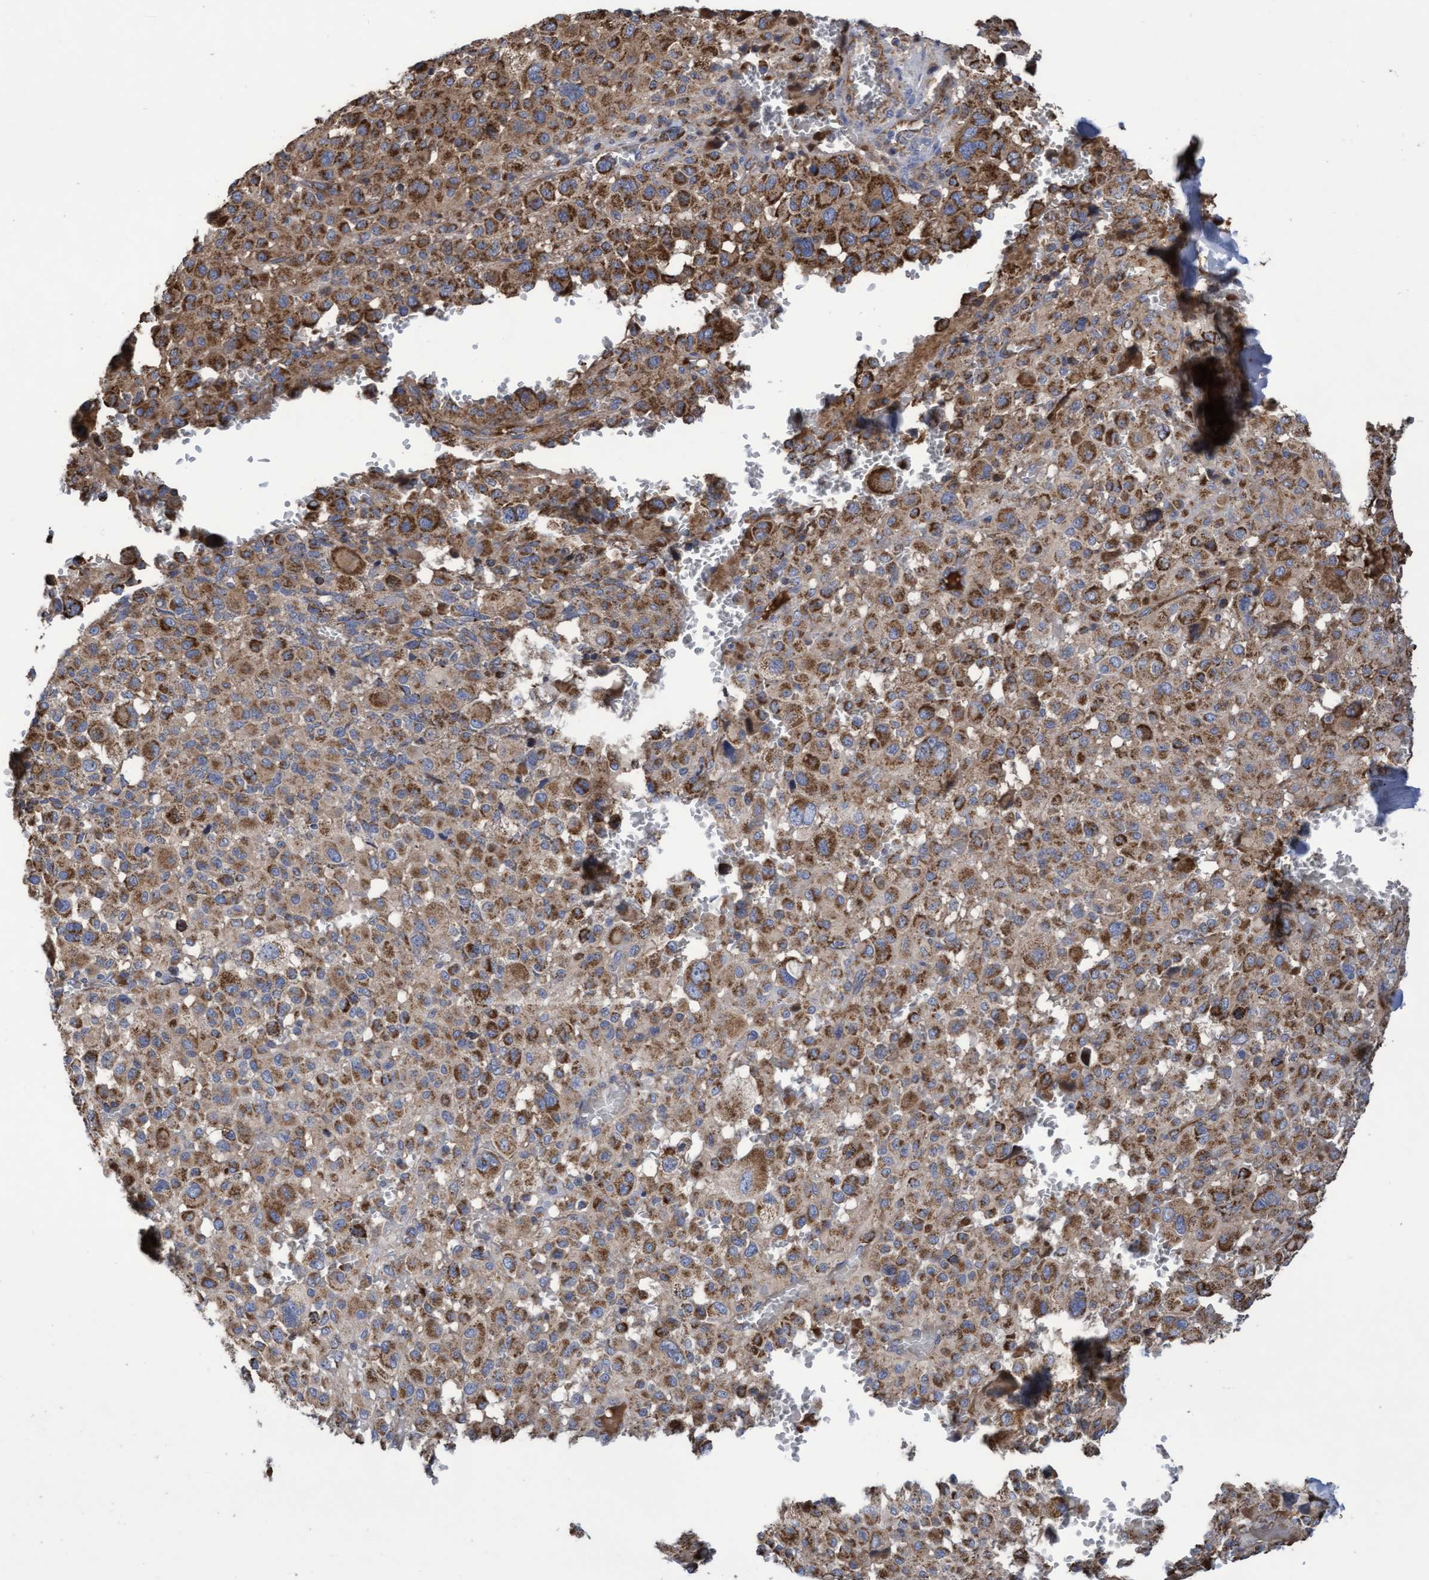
{"staining": {"intensity": "strong", "quantity": ">75%", "location": "cytoplasmic/membranous"}, "tissue": "melanoma", "cell_type": "Tumor cells", "image_type": "cancer", "snomed": [{"axis": "morphology", "description": "Malignant melanoma, Metastatic site"}, {"axis": "topography", "description": "Skin"}], "caption": "Immunohistochemistry (IHC) micrograph of neoplastic tissue: human malignant melanoma (metastatic site) stained using immunohistochemistry (IHC) reveals high levels of strong protein expression localized specifically in the cytoplasmic/membranous of tumor cells, appearing as a cytoplasmic/membranous brown color.", "gene": "COBL", "patient": {"sex": "female", "age": 74}}